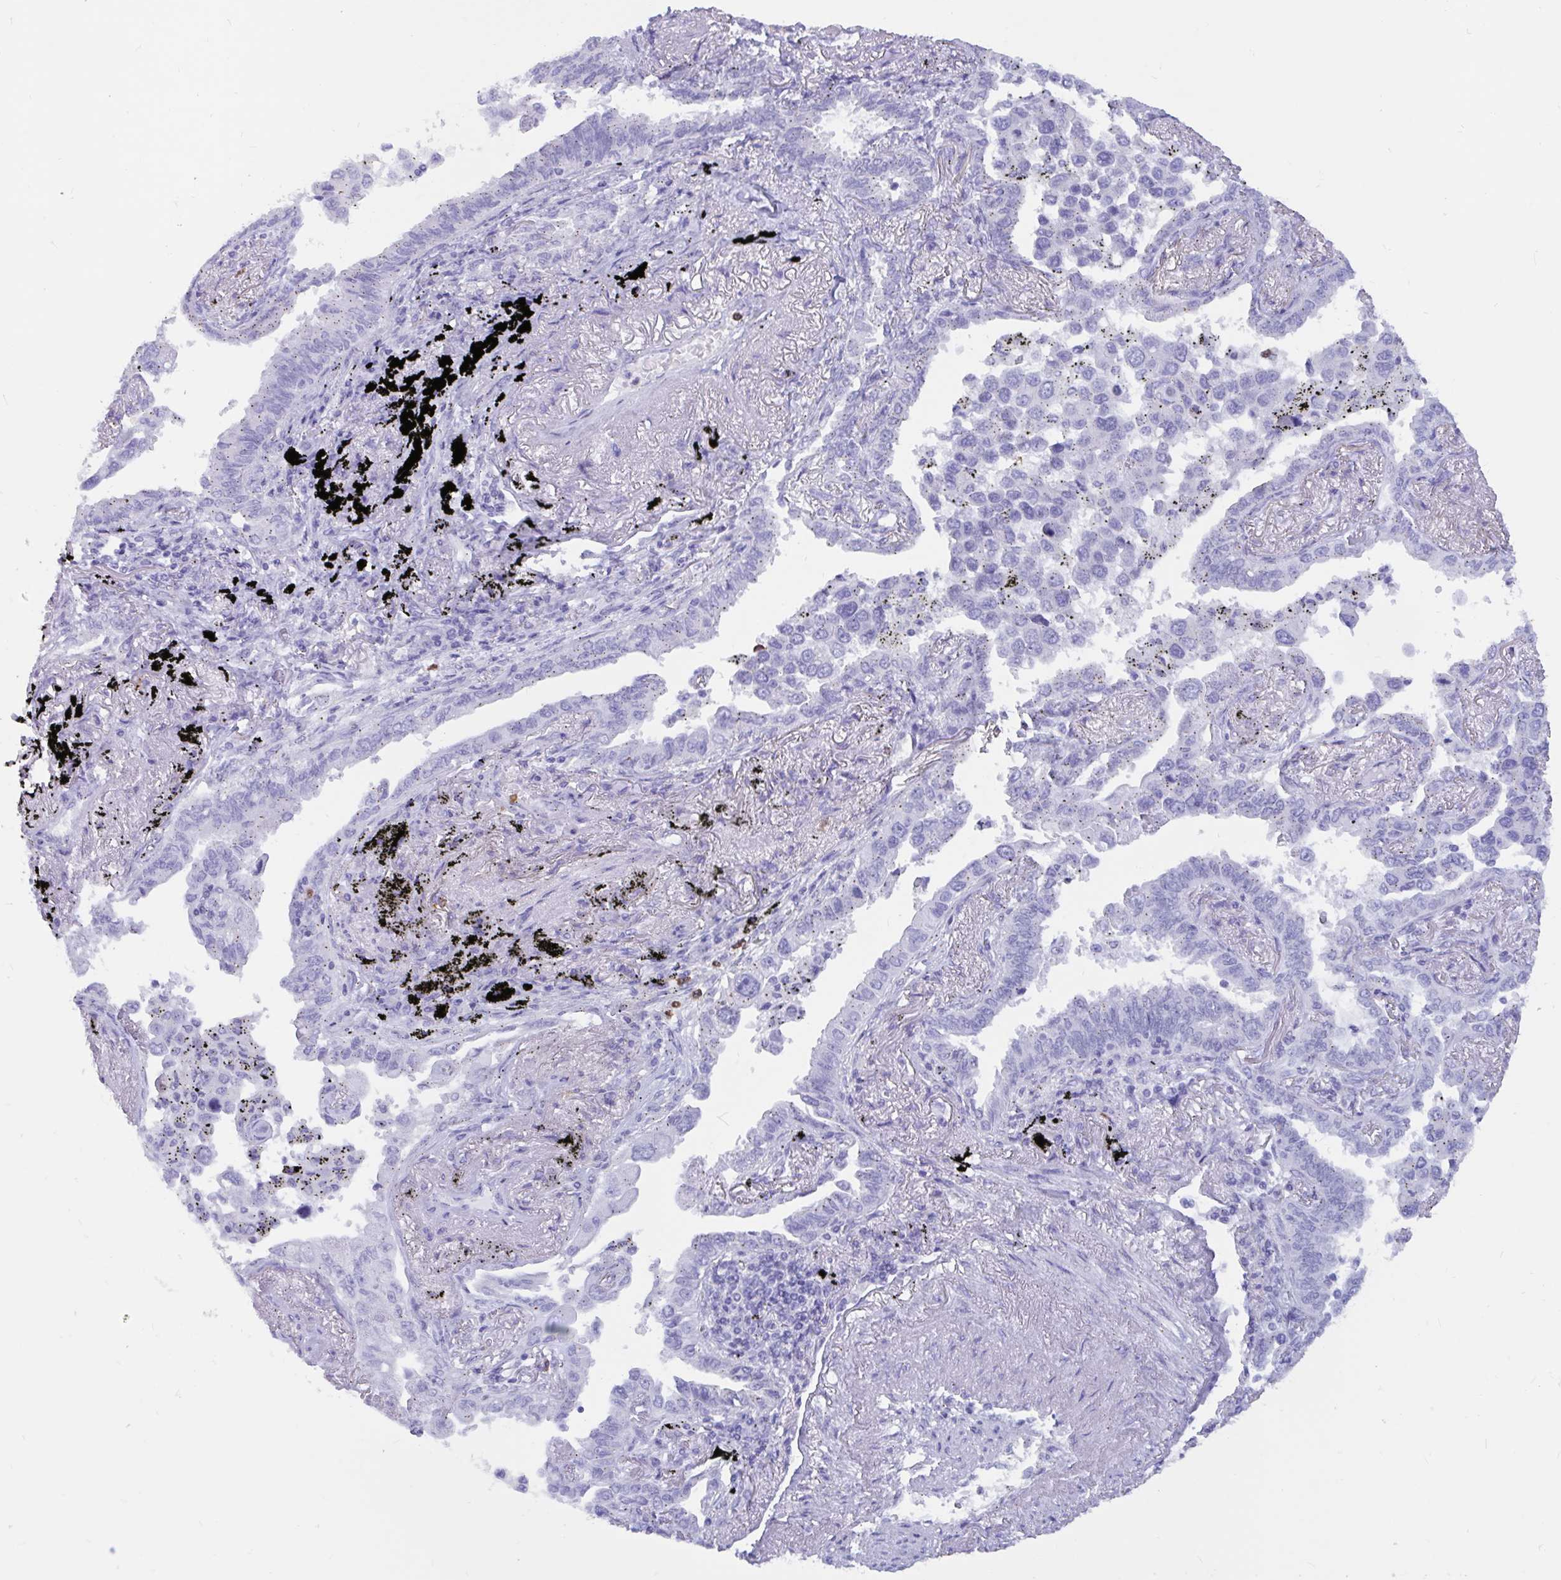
{"staining": {"intensity": "negative", "quantity": "none", "location": "none"}, "tissue": "lung cancer", "cell_type": "Tumor cells", "image_type": "cancer", "snomed": [{"axis": "morphology", "description": "Adenocarcinoma, NOS"}, {"axis": "topography", "description": "Lung"}], "caption": "Photomicrograph shows no significant protein staining in tumor cells of adenocarcinoma (lung).", "gene": "RNASE3", "patient": {"sex": "male", "age": 67}}